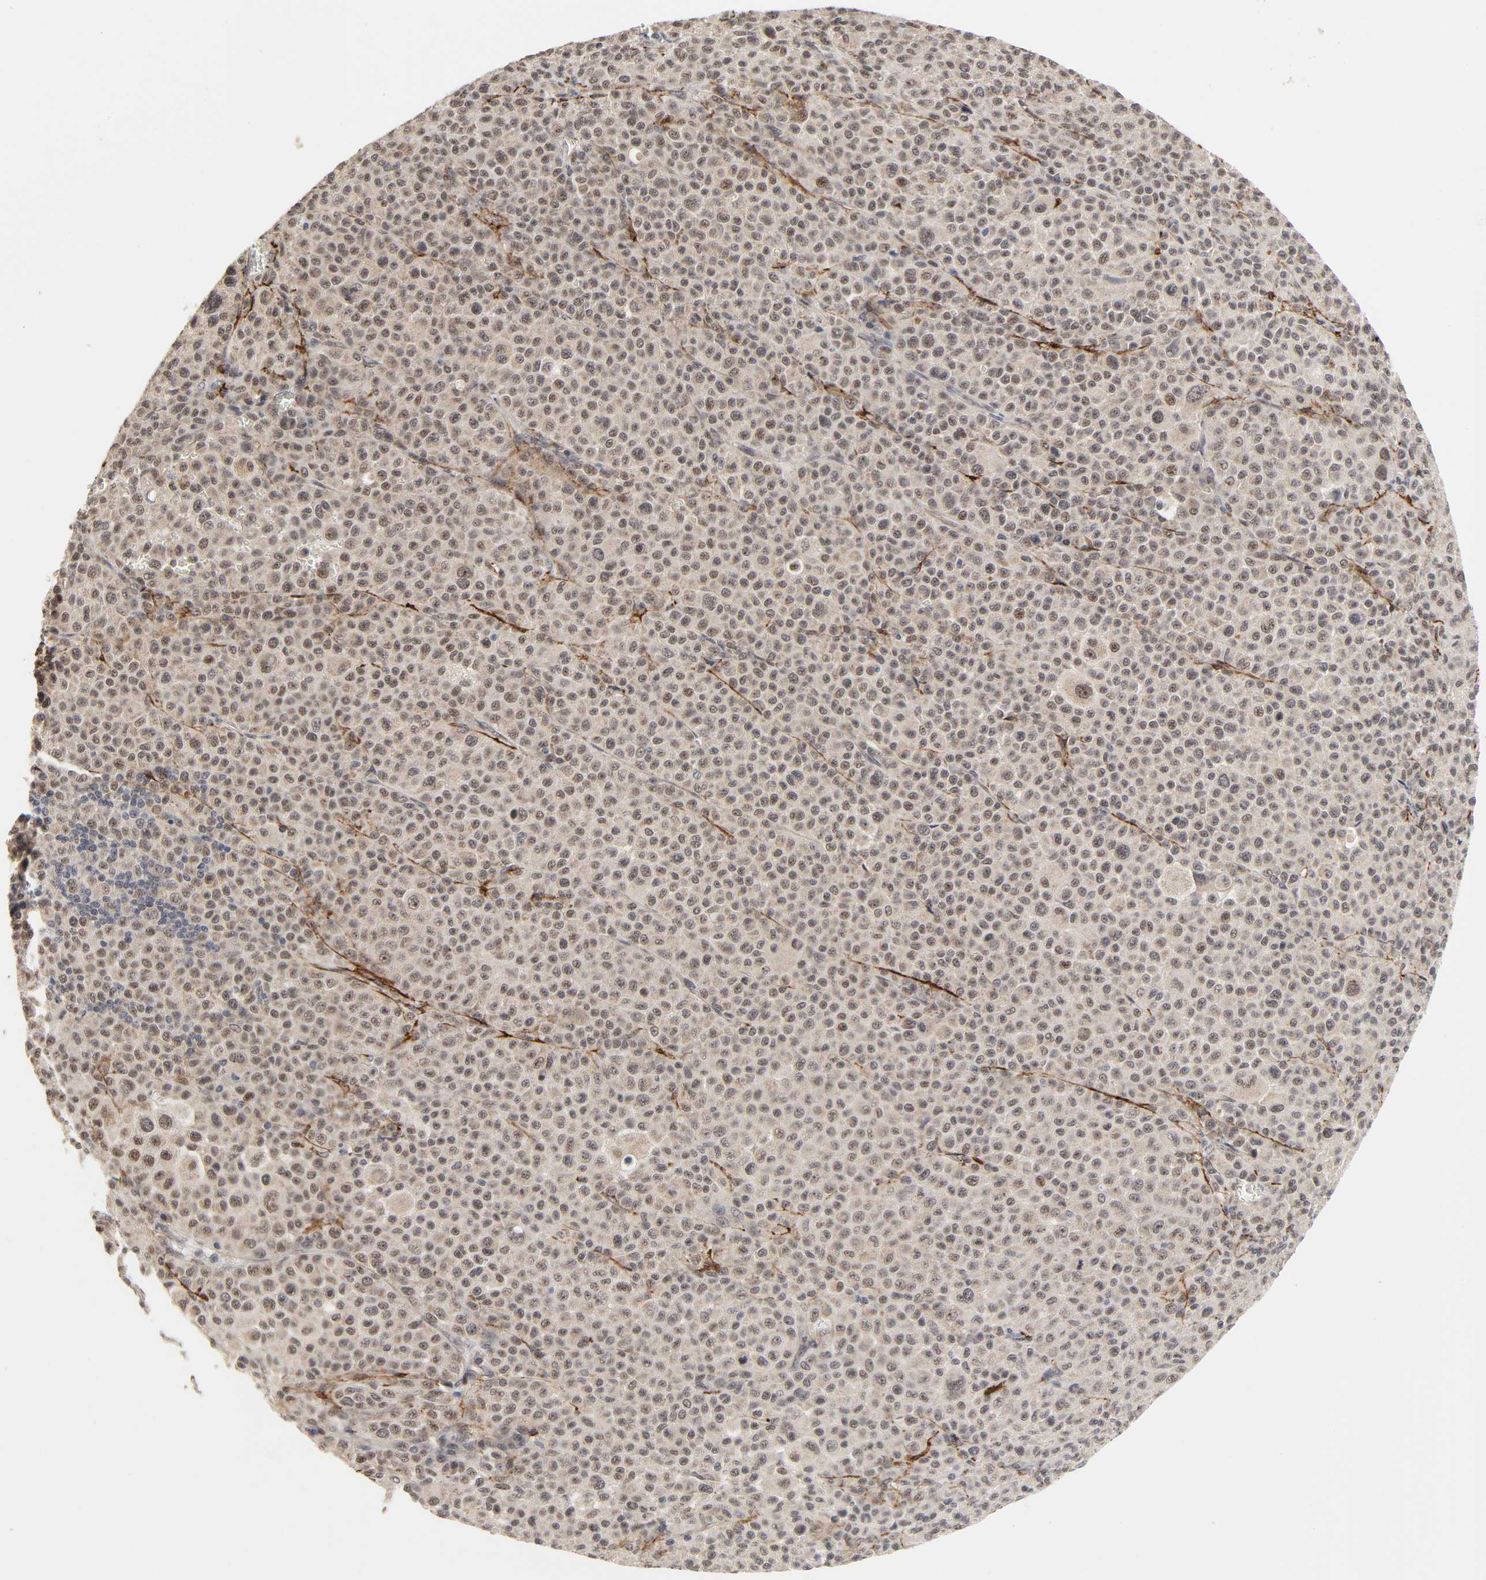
{"staining": {"intensity": "weak", "quantity": ">75%", "location": "nuclear"}, "tissue": "melanoma", "cell_type": "Tumor cells", "image_type": "cancer", "snomed": [{"axis": "morphology", "description": "Malignant melanoma, Metastatic site"}, {"axis": "topography", "description": "Skin"}], "caption": "About >75% of tumor cells in malignant melanoma (metastatic site) reveal weak nuclear protein positivity as visualized by brown immunohistochemical staining.", "gene": "ZKSCAN8", "patient": {"sex": "female", "age": 74}}